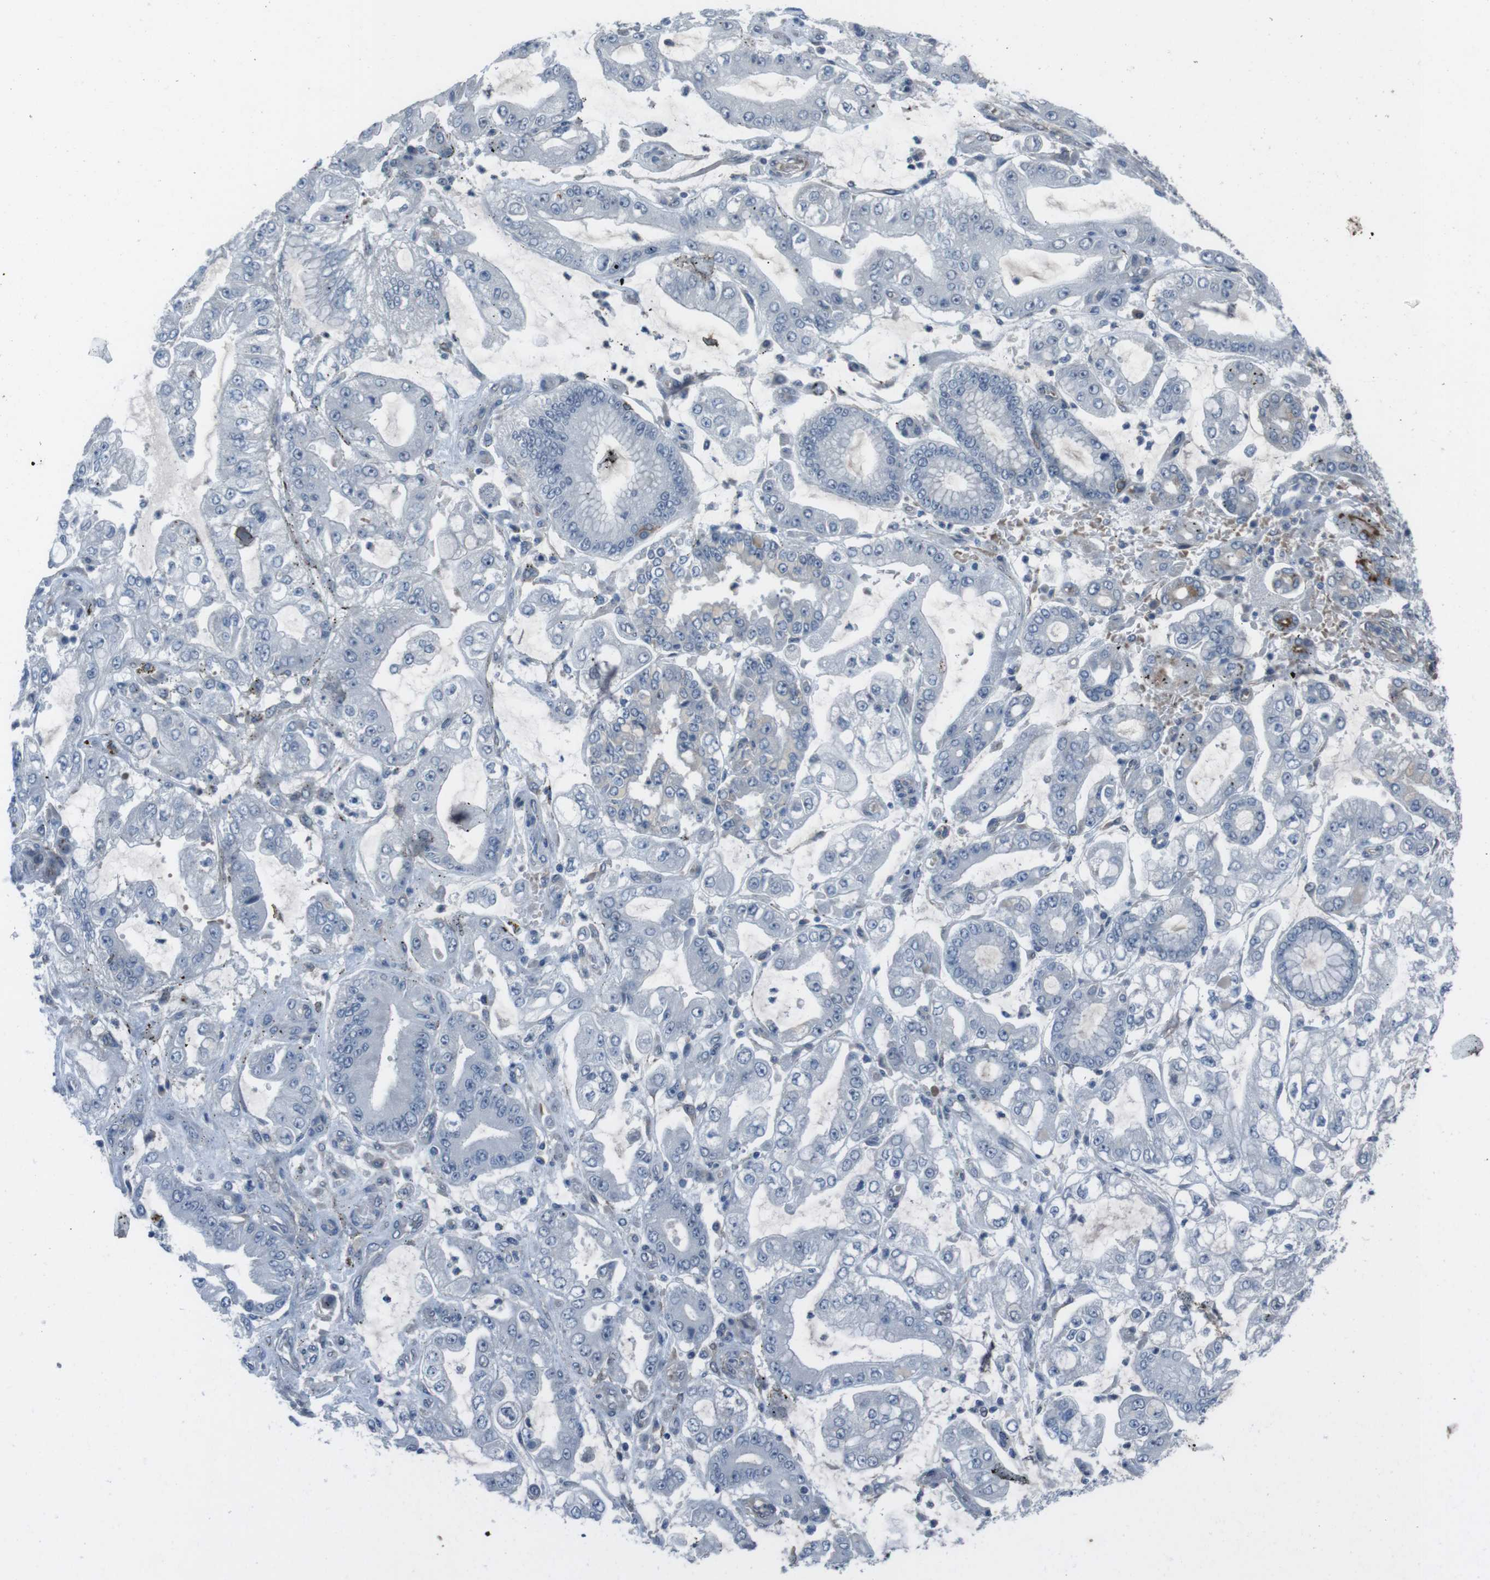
{"staining": {"intensity": "negative", "quantity": "none", "location": "none"}, "tissue": "stomach cancer", "cell_type": "Tumor cells", "image_type": "cancer", "snomed": [{"axis": "morphology", "description": "Adenocarcinoma, NOS"}, {"axis": "topography", "description": "Stomach"}], "caption": "This micrograph is of stomach cancer (adenocarcinoma) stained with IHC to label a protein in brown with the nuclei are counter-stained blue. There is no staining in tumor cells. (Immunohistochemistry, brightfield microscopy, high magnification).", "gene": "ANK2", "patient": {"sex": "male", "age": 76}}